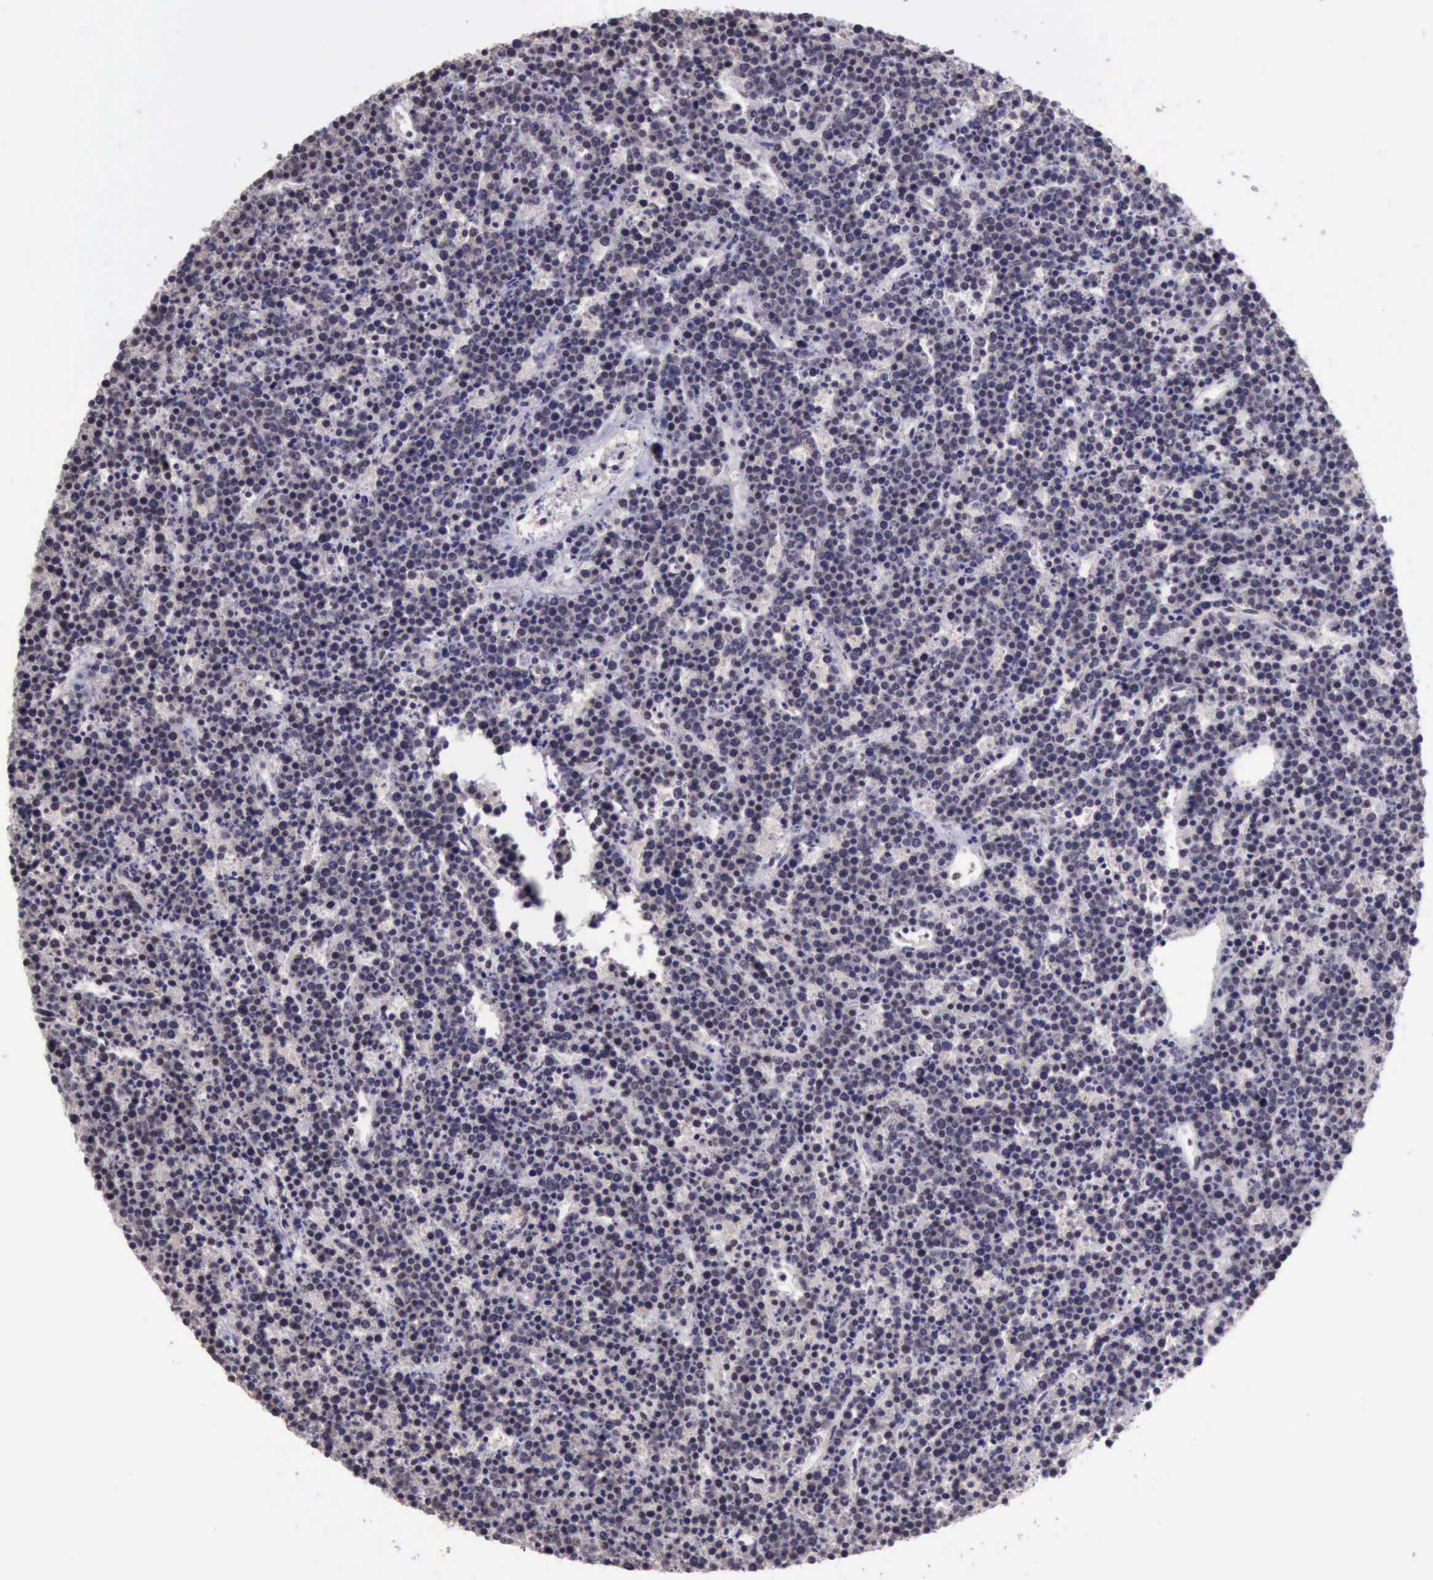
{"staining": {"intensity": "negative", "quantity": "none", "location": "none"}, "tissue": "lymphoma", "cell_type": "Tumor cells", "image_type": "cancer", "snomed": [{"axis": "morphology", "description": "Malignant lymphoma, non-Hodgkin's type, High grade"}, {"axis": "topography", "description": "Ovary"}], "caption": "The photomicrograph reveals no staining of tumor cells in malignant lymphoma, non-Hodgkin's type (high-grade).", "gene": "PRPF39", "patient": {"sex": "female", "age": 56}}